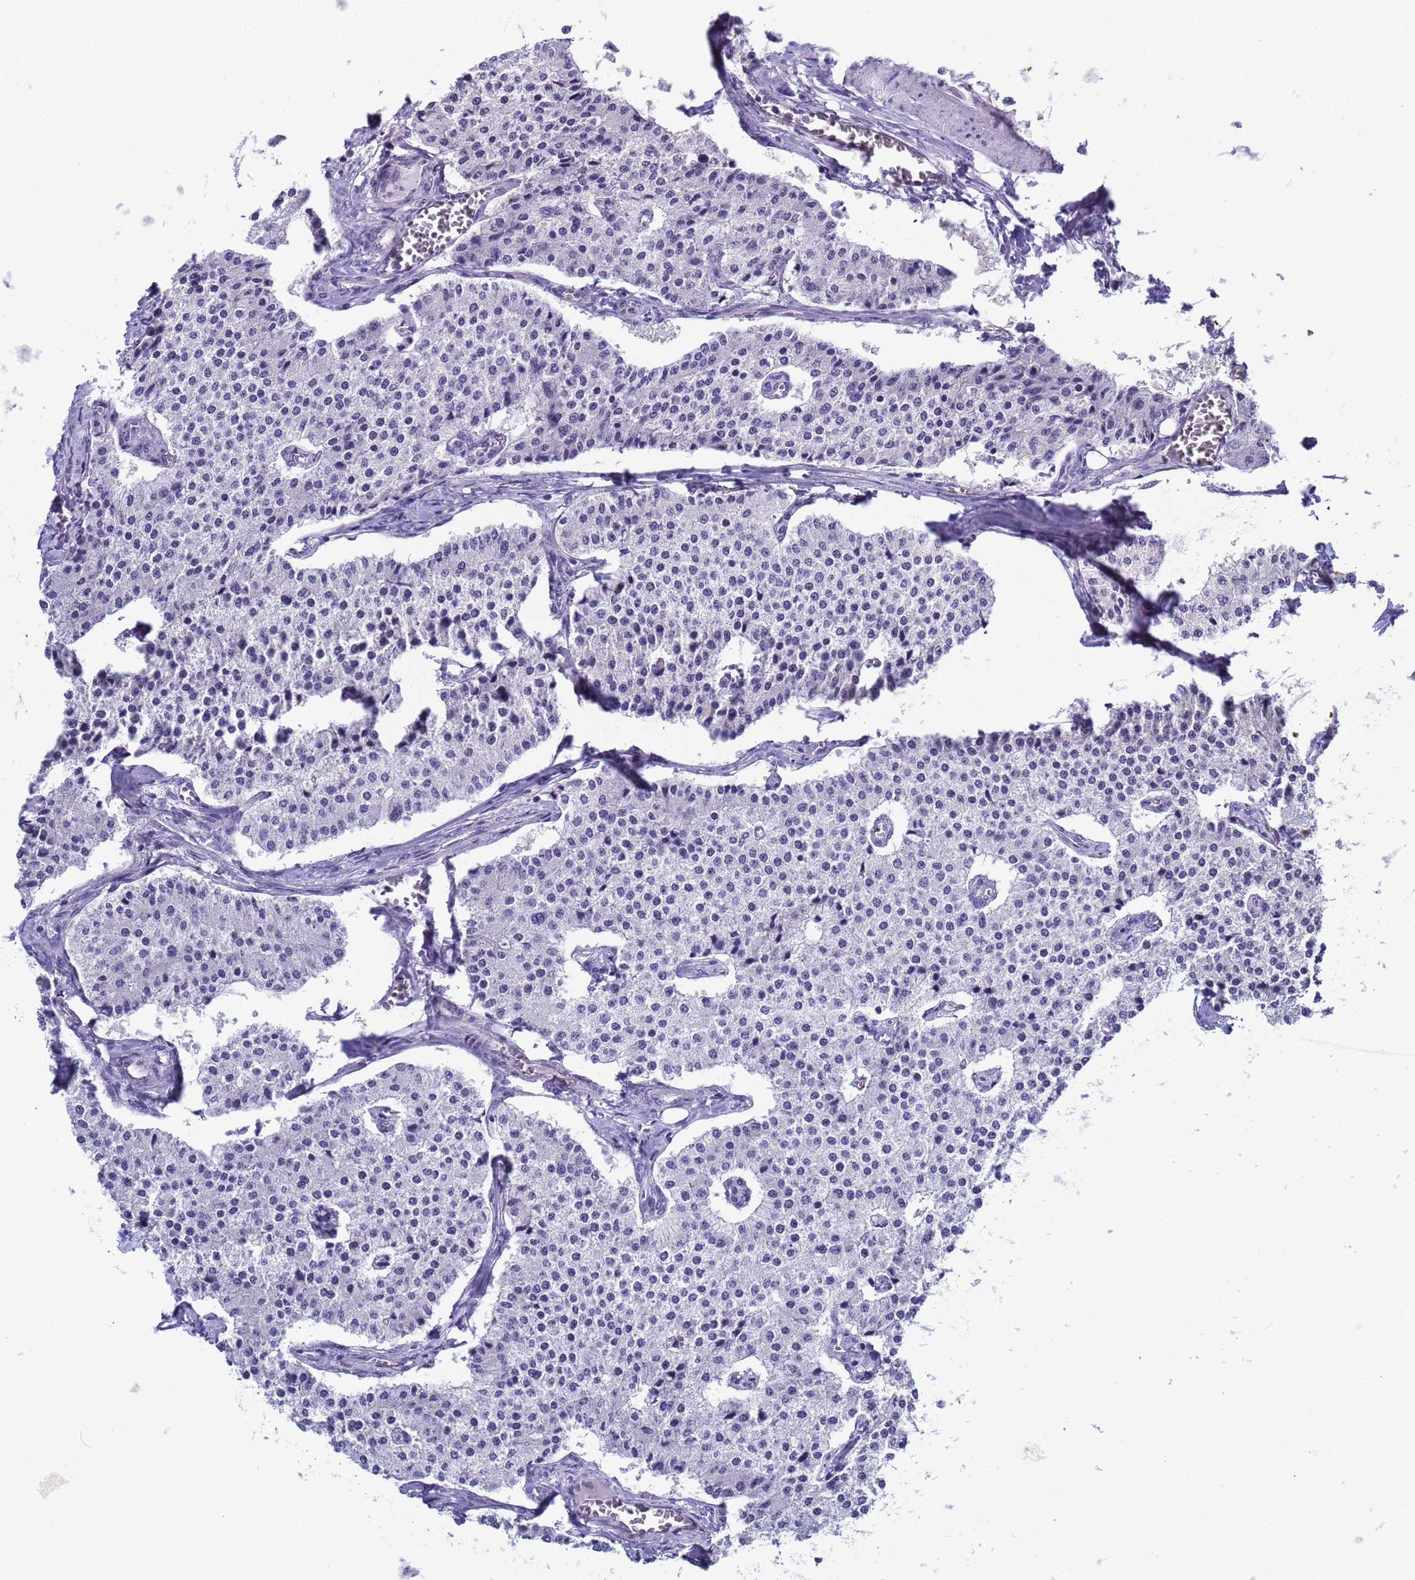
{"staining": {"intensity": "negative", "quantity": "none", "location": "none"}, "tissue": "carcinoid", "cell_type": "Tumor cells", "image_type": "cancer", "snomed": [{"axis": "morphology", "description": "Carcinoid, malignant, NOS"}, {"axis": "topography", "description": "Colon"}], "caption": "A histopathology image of human carcinoid (malignant) is negative for staining in tumor cells. (DAB IHC with hematoxylin counter stain).", "gene": "CTRC", "patient": {"sex": "female", "age": 52}}